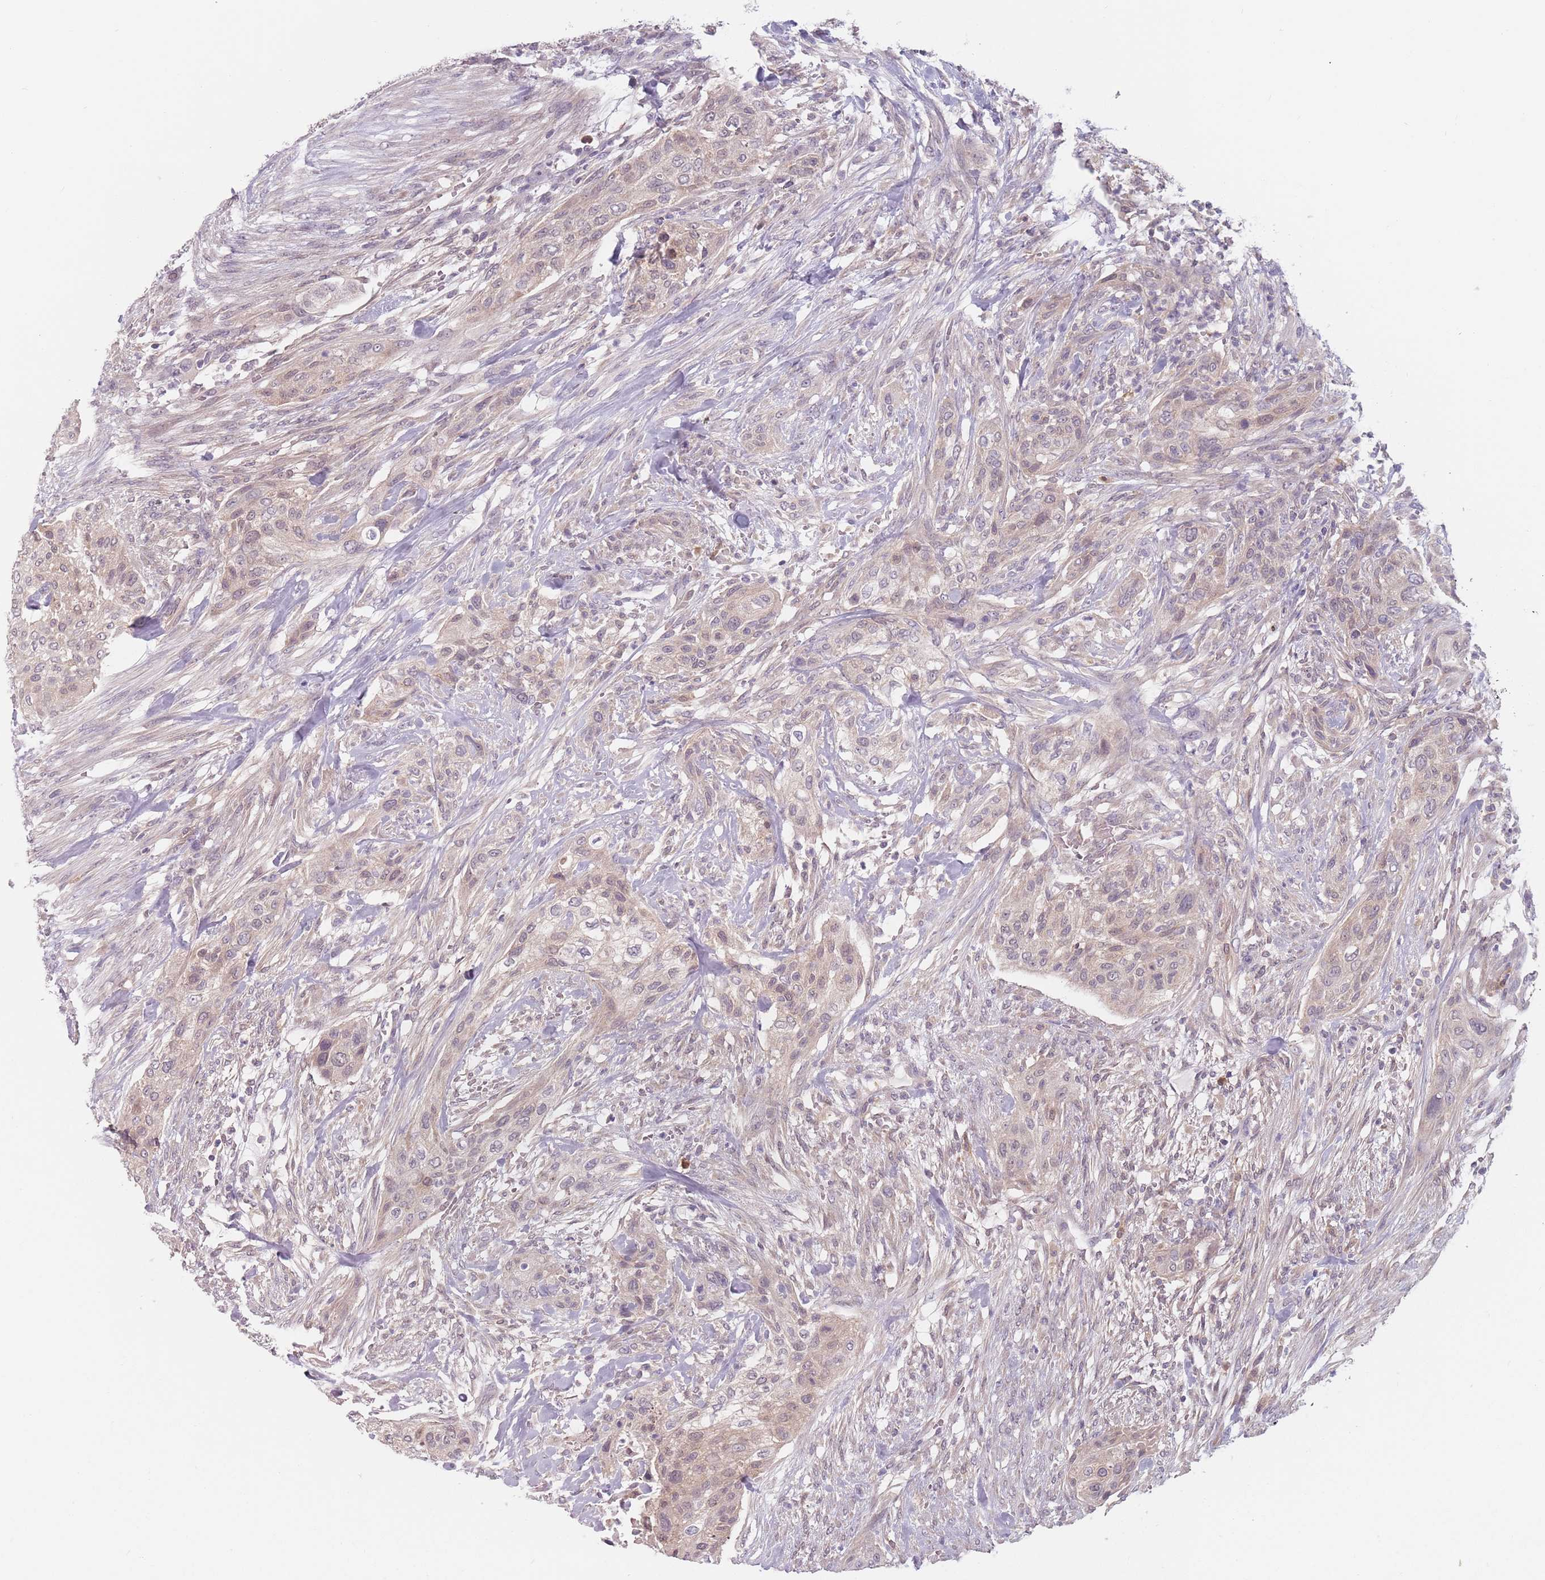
{"staining": {"intensity": "weak", "quantity": "25%-75%", "location": "nuclear"}, "tissue": "urothelial cancer", "cell_type": "Tumor cells", "image_type": "cancer", "snomed": [{"axis": "morphology", "description": "Urothelial carcinoma, High grade"}, {"axis": "topography", "description": "Urinary bladder"}], "caption": "Human urothelial carcinoma (high-grade) stained with a brown dye demonstrates weak nuclear positive positivity in approximately 25%-75% of tumor cells.", "gene": "NAXE", "patient": {"sex": "male", "age": 35}}